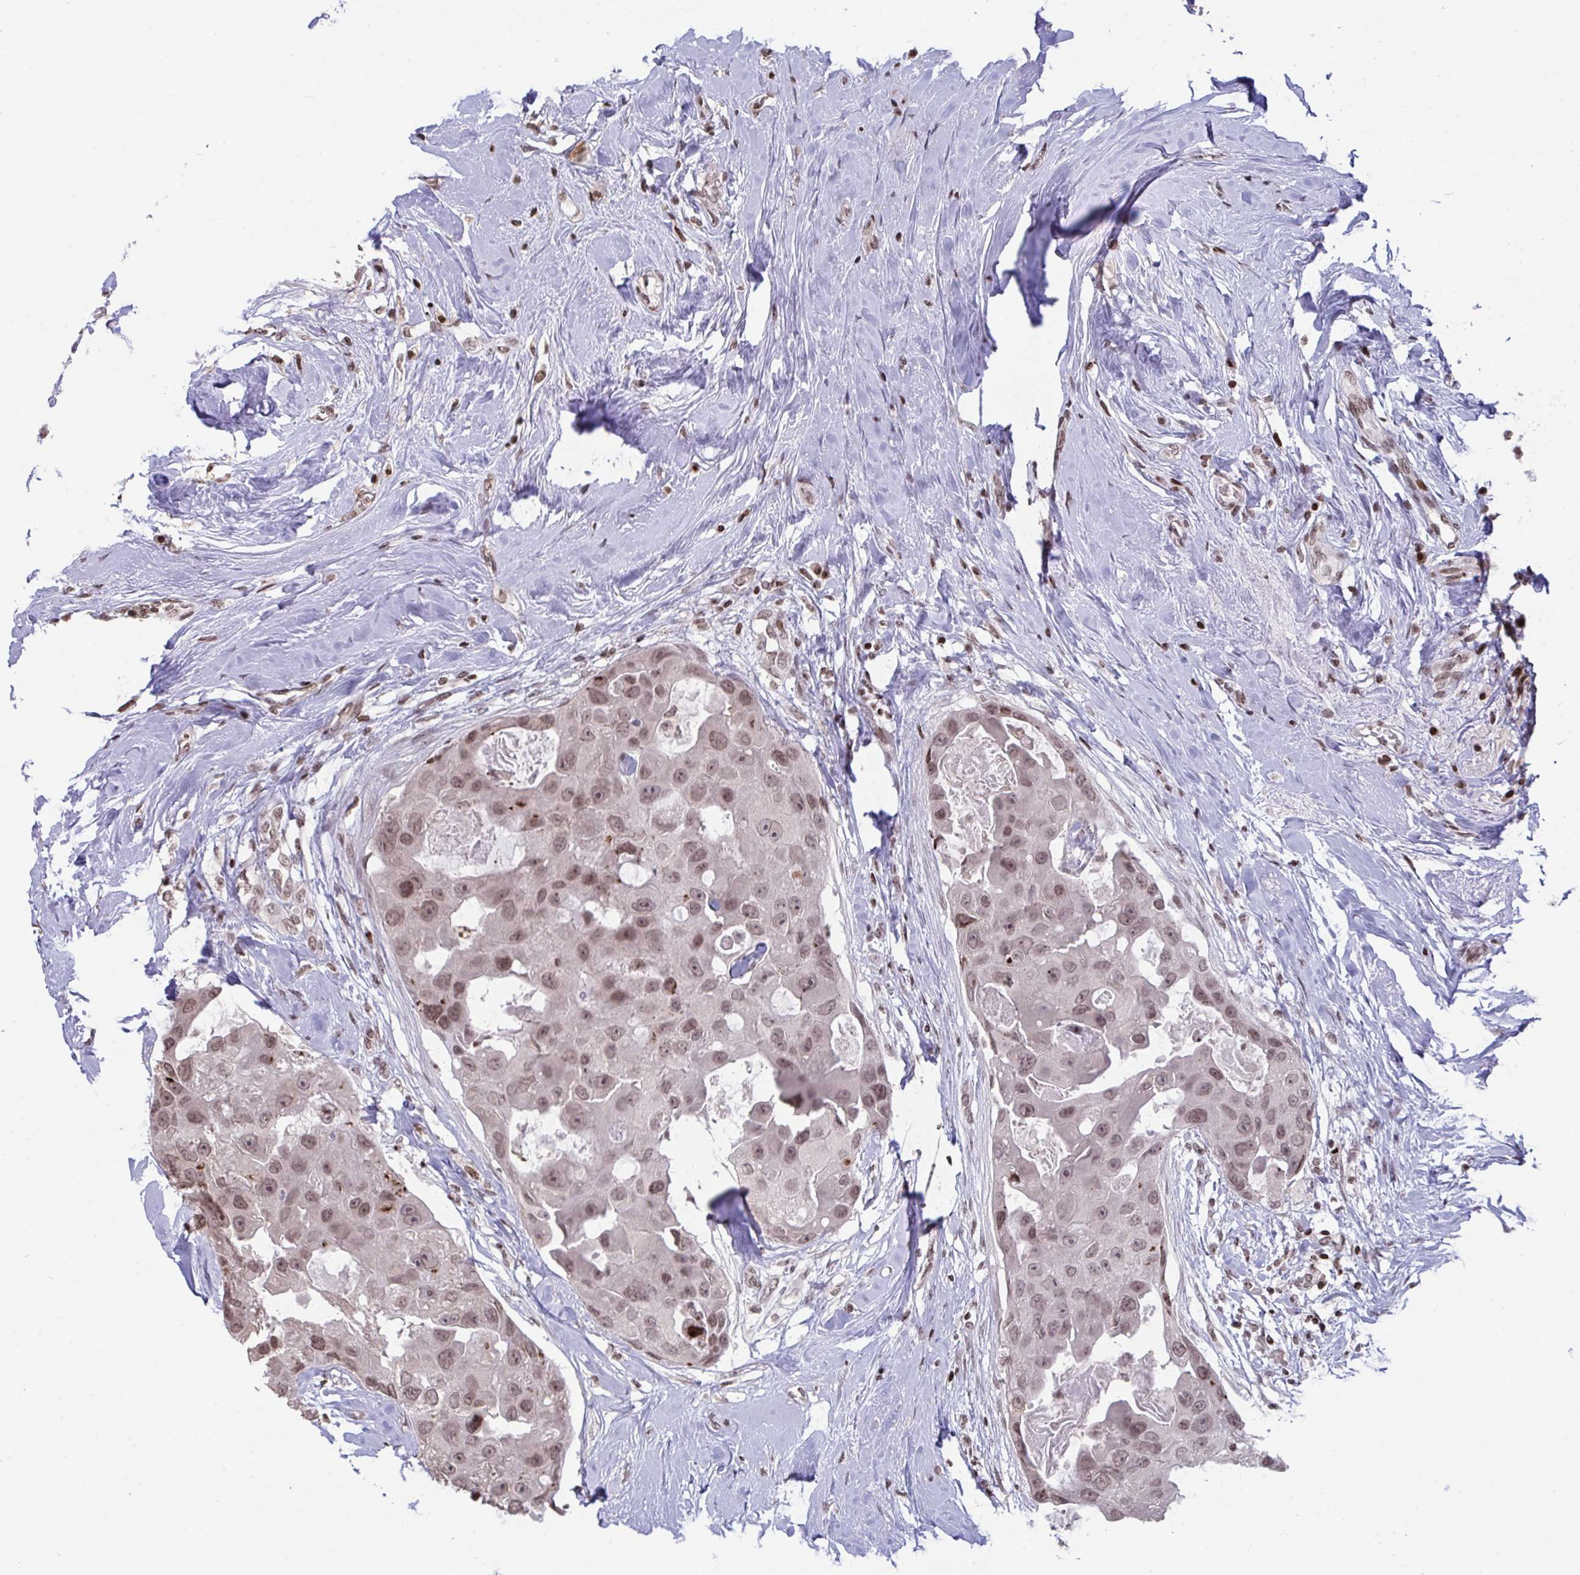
{"staining": {"intensity": "weak", "quantity": ">75%", "location": "nuclear"}, "tissue": "breast cancer", "cell_type": "Tumor cells", "image_type": "cancer", "snomed": [{"axis": "morphology", "description": "Duct carcinoma"}, {"axis": "topography", "description": "Breast"}], "caption": "The histopathology image exhibits staining of breast cancer, revealing weak nuclear protein positivity (brown color) within tumor cells. Immunohistochemistry stains the protein of interest in brown and the nuclei are stained blue.", "gene": "NIP7", "patient": {"sex": "female", "age": 43}}